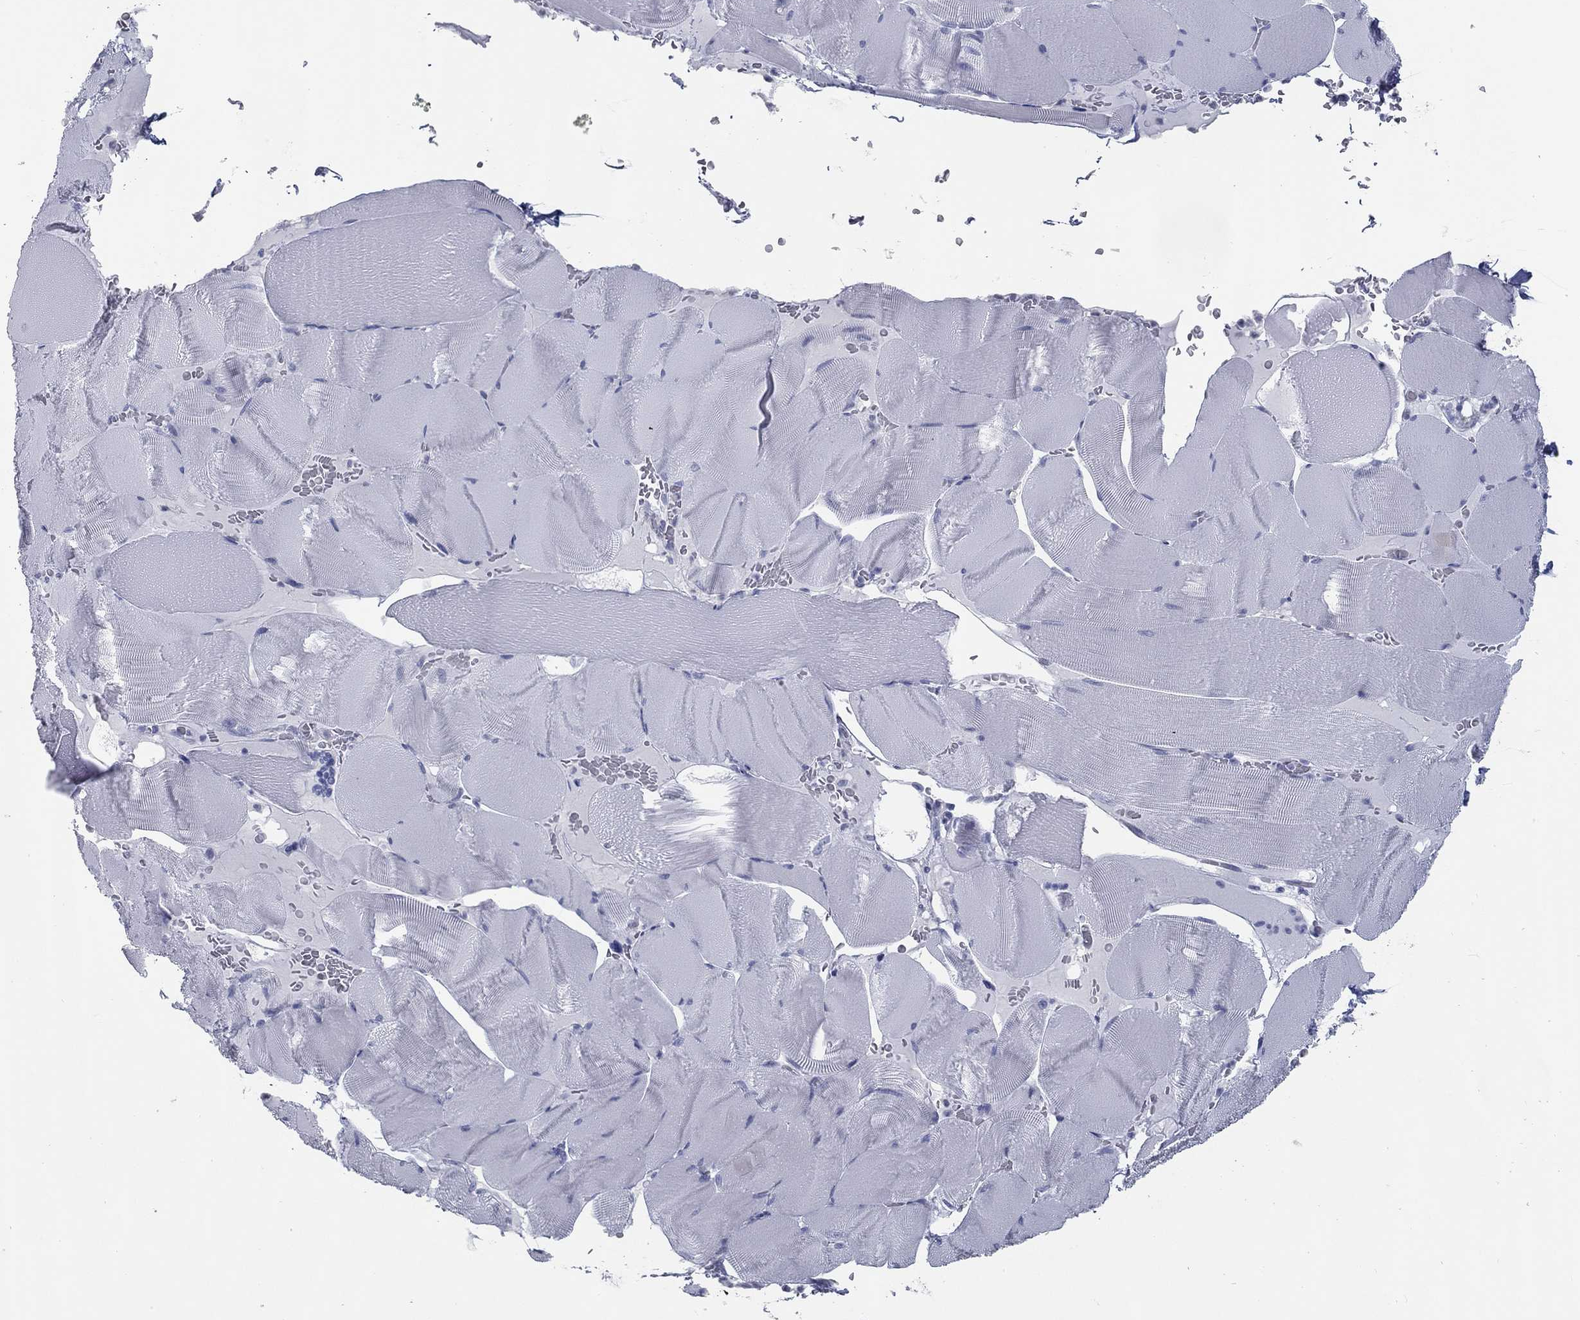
{"staining": {"intensity": "negative", "quantity": "none", "location": "none"}, "tissue": "skeletal muscle", "cell_type": "Myocytes", "image_type": "normal", "snomed": [{"axis": "morphology", "description": "Normal tissue, NOS"}, {"axis": "topography", "description": "Skeletal muscle"}], "caption": "Myocytes show no significant expression in normal skeletal muscle. (DAB (3,3'-diaminobenzidine) immunohistochemistry, high magnification).", "gene": "TAC1", "patient": {"sex": "male", "age": 56}}